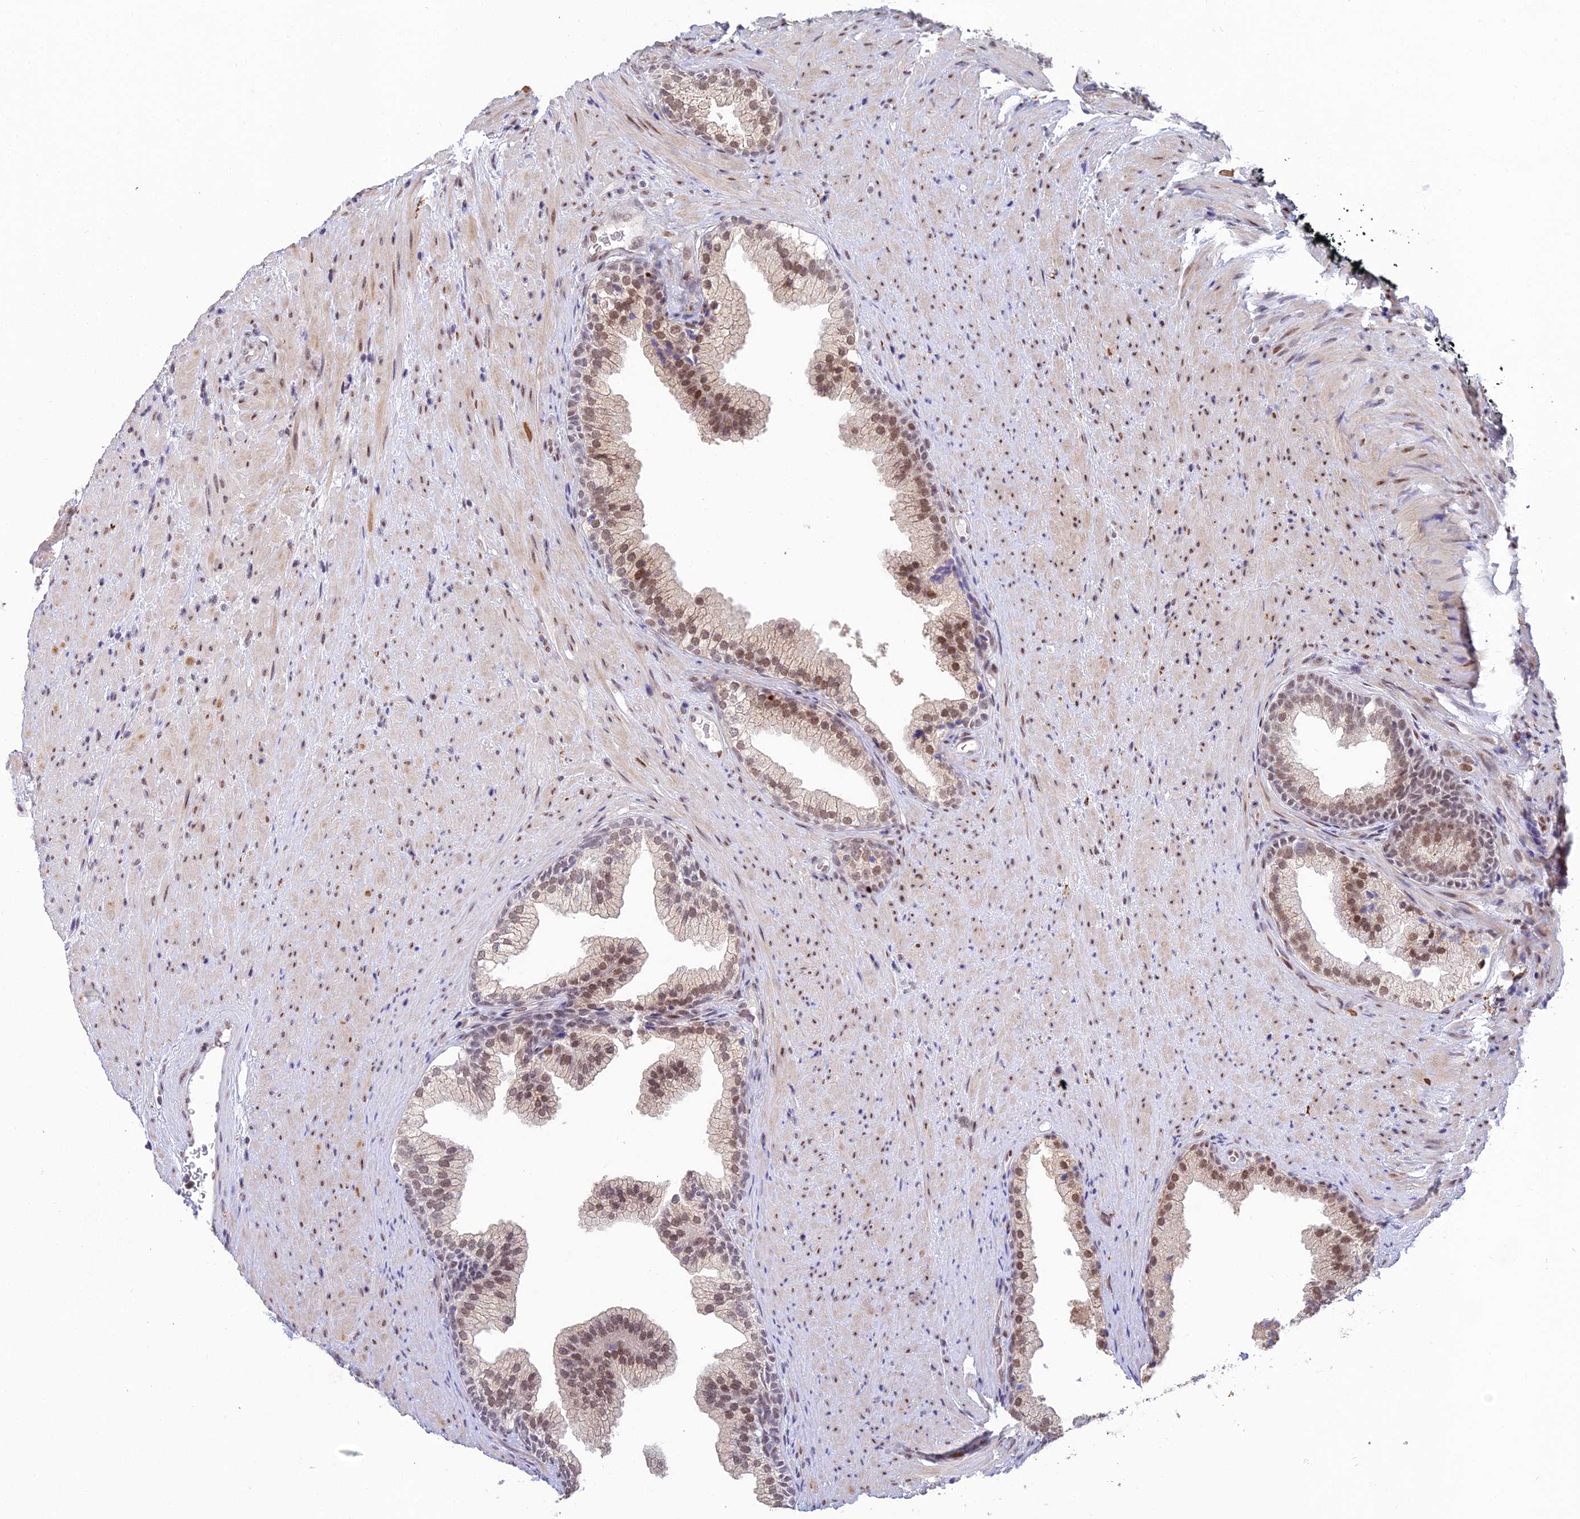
{"staining": {"intensity": "moderate", "quantity": ">75%", "location": "cytoplasmic/membranous,nuclear"}, "tissue": "prostate", "cell_type": "Glandular cells", "image_type": "normal", "snomed": [{"axis": "morphology", "description": "Normal tissue, NOS"}, {"axis": "topography", "description": "Prostate"}], "caption": "Immunohistochemical staining of normal human prostate exhibits moderate cytoplasmic/membranous,nuclear protein staining in about >75% of glandular cells. The staining was performed using DAB to visualize the protein expression in brown, while the nuclei were stained in blue with hematoxylin (Magnification: 20x).", "gene": "ABHD17A", "patient": {"sex": "male", "age": 76}}